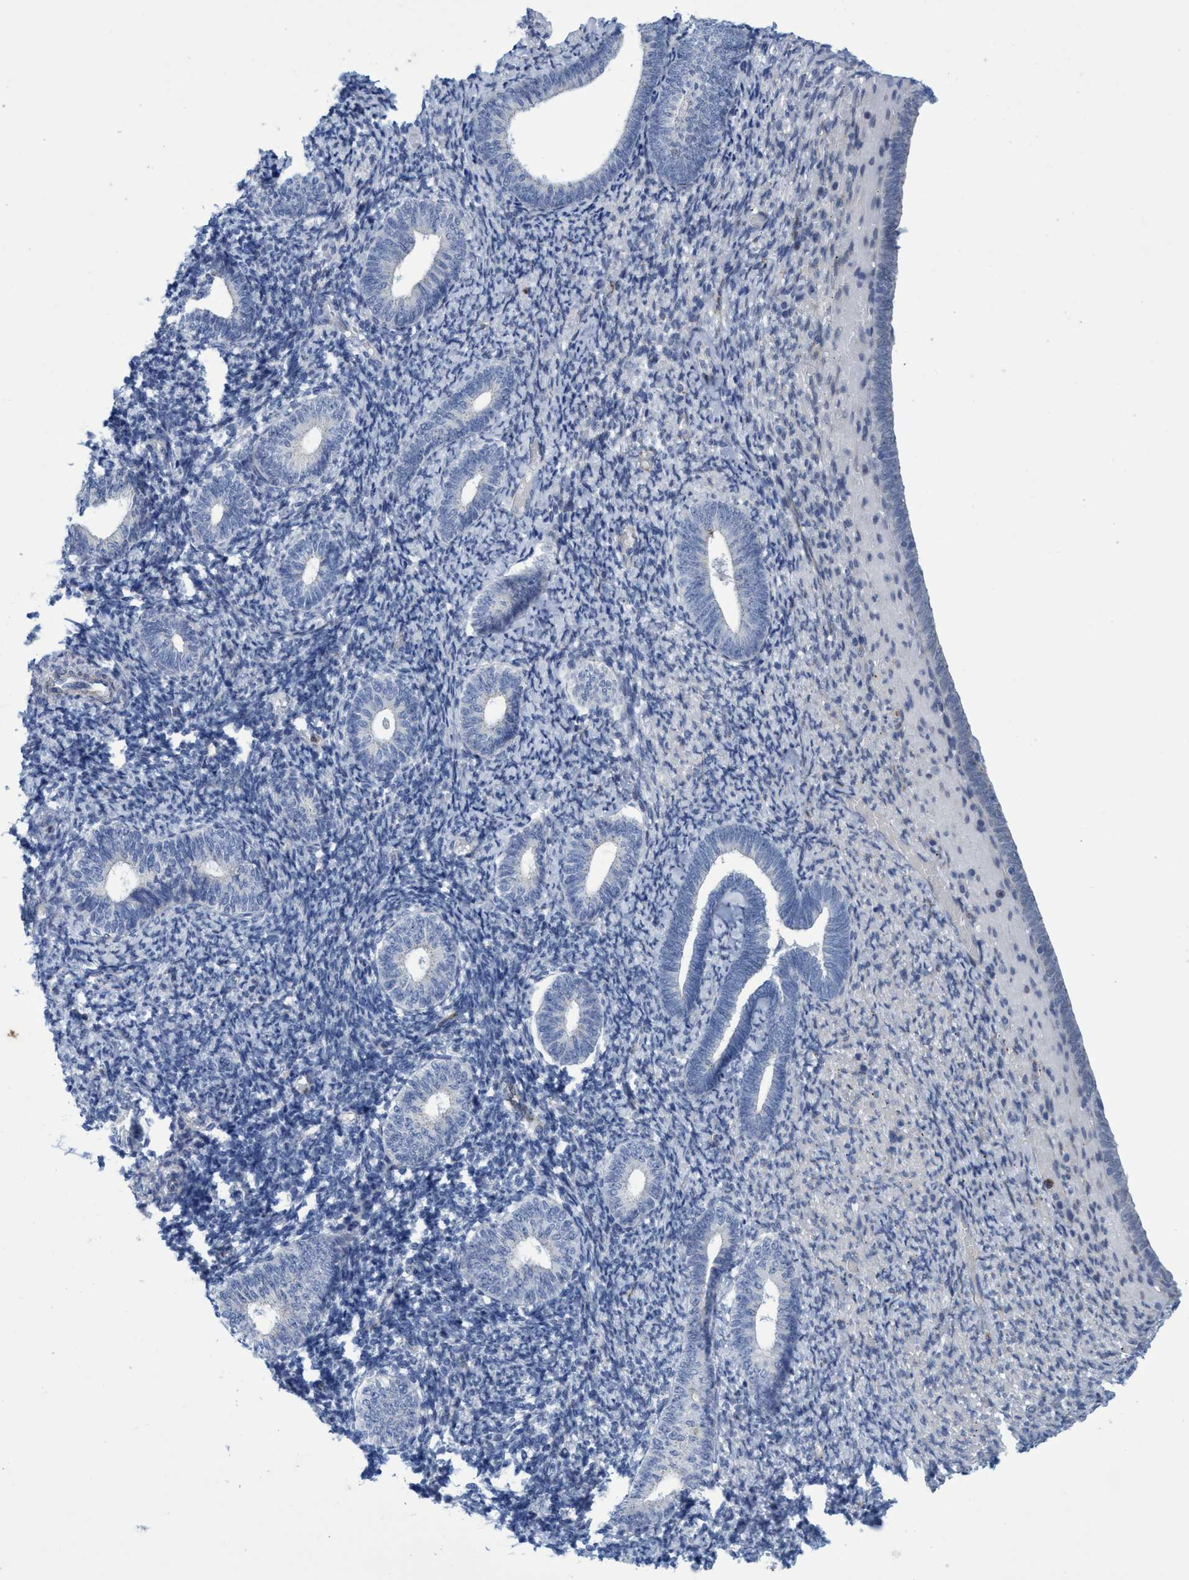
{"staining": {"intensity": "negative", "quantity": "none", "location": "none"}, "tissue": "endometrium", "cell_type": "Cells in endometrial stroma", "image_type": "normal", "snomed": [{"axis": "morphology", "description": "Normal tissue, NOS"}, {"axis": "topography", "description": "Endometrium"}], "caption": "An immunohistochemistry (IHC) image of unremarkable endometrium is shown. There is no staining in cells in endometrial stroma of endometrium.", "gene": "SLC43A2", "patient": {"sex": "female", "age": 66}}